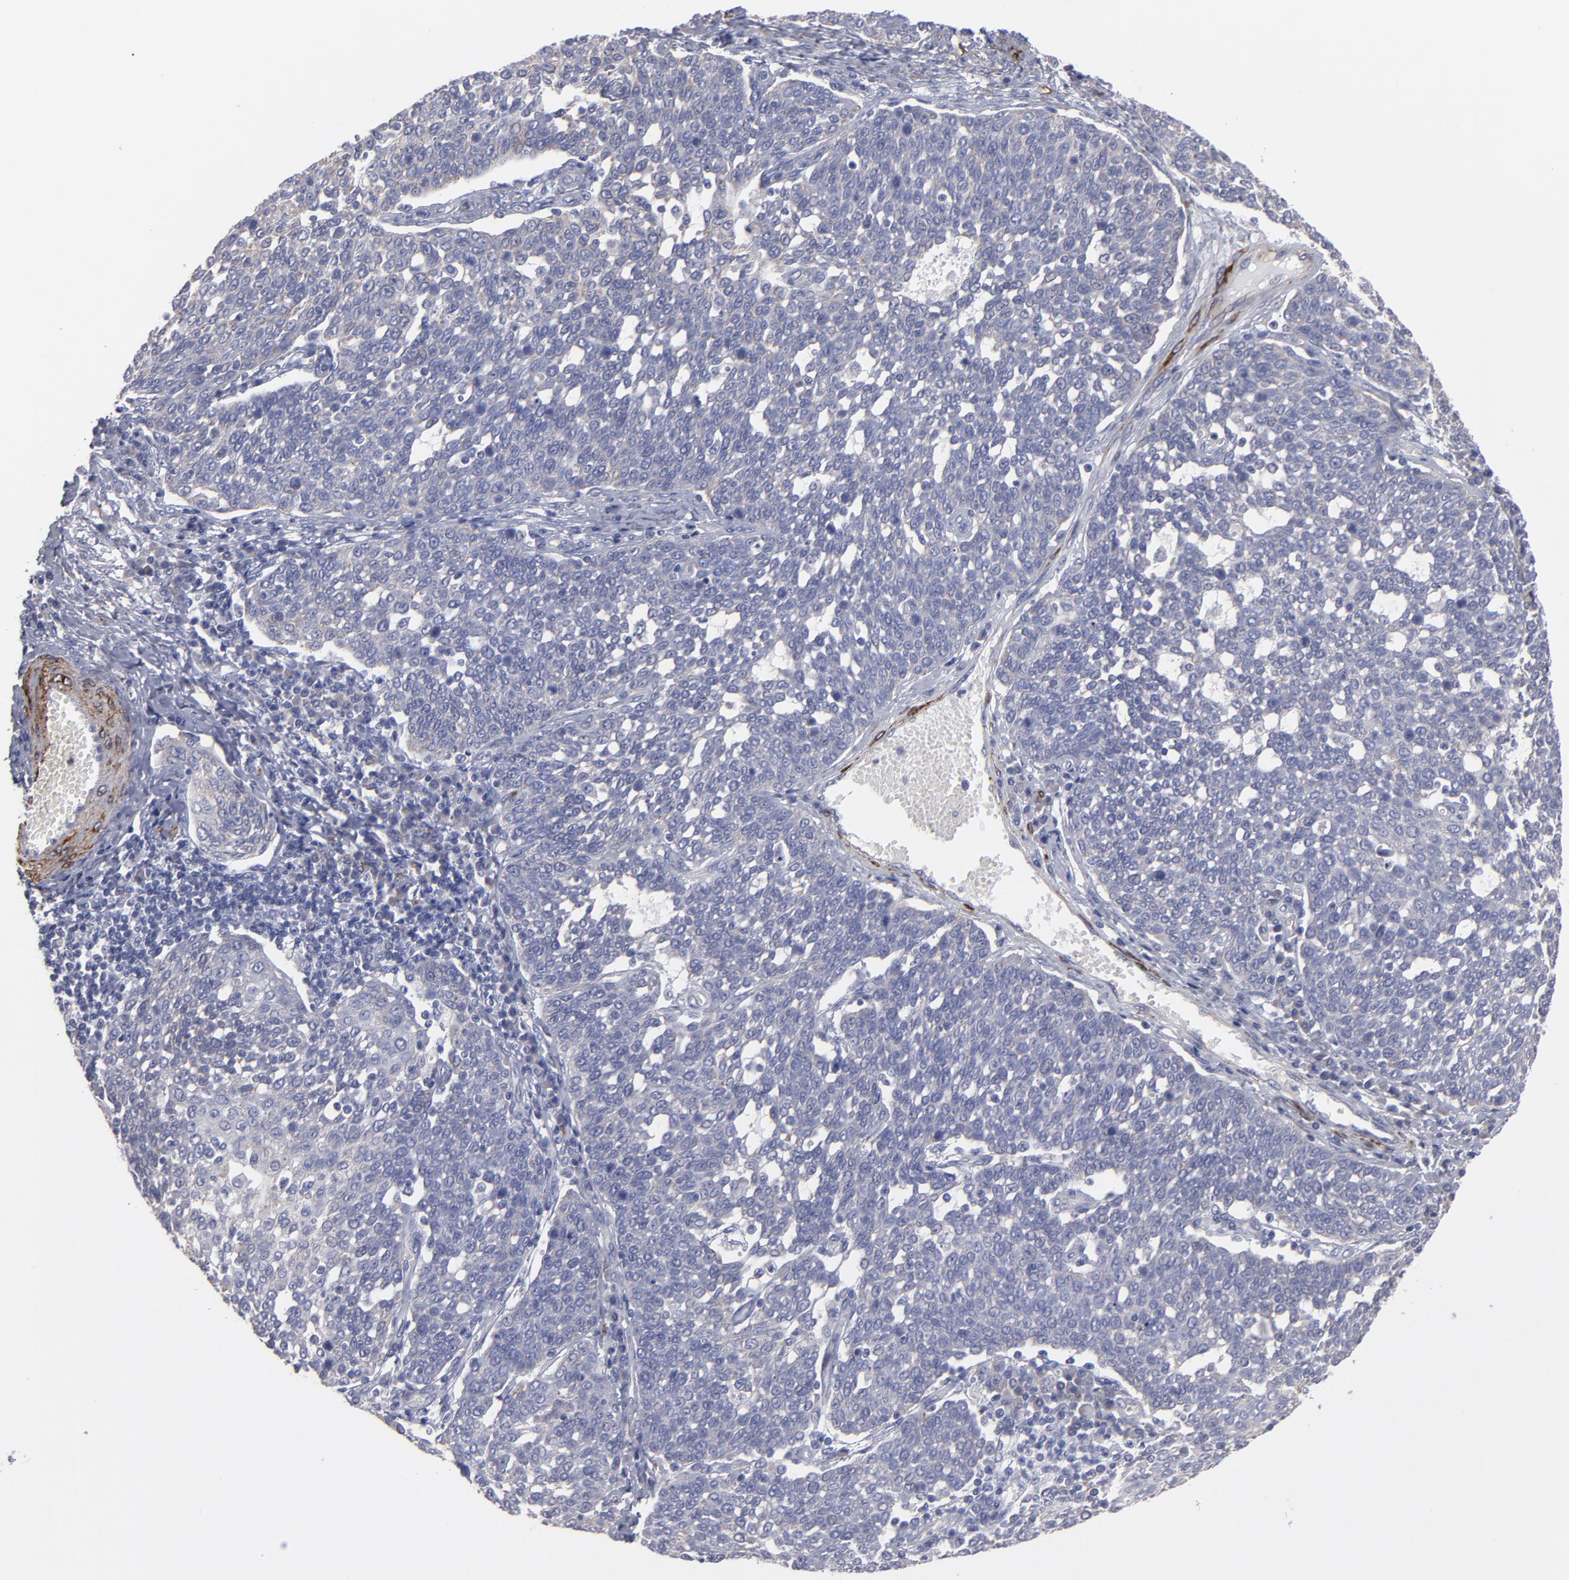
{"staining": {"intensity": "negative", "quantity": "none", "location": "none"}, "tissue": "cervical cancer", "cell_type": "Tumor cells", "image_type": "cancer", "snomed": [{"axis": "morphology", "description": "Squamous cell carcinoma, NOS"}, {"axis": "topography", "description": "Cervix"}], "caption": "A photomicrograph of human squamous cell carcinoma (cervical) is negative for staining in tumor cells.", "gene": "SLMAP", "patient": {"sex": "female", "age": 34}}